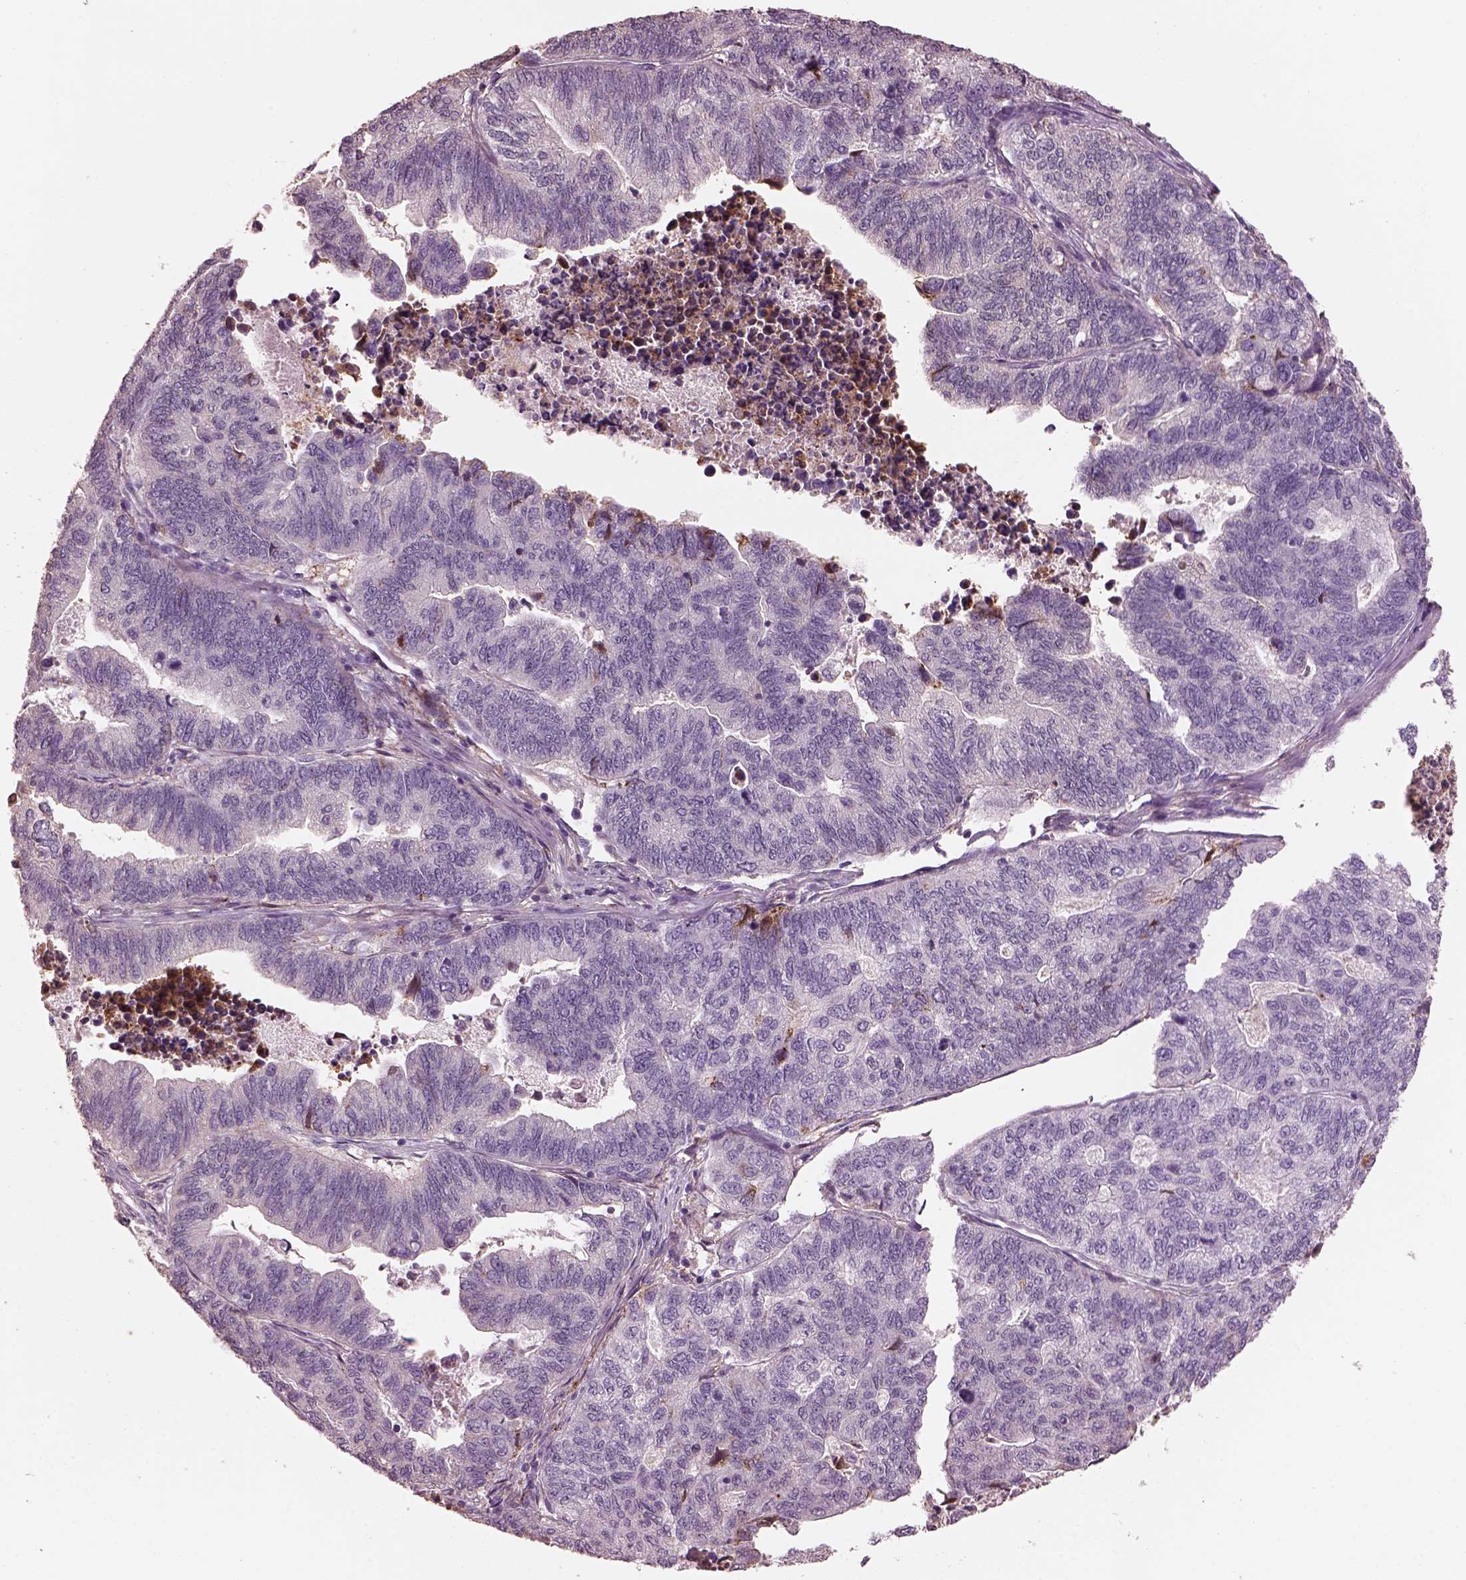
{"staining": {"intensity": "negative", "quantity": "none", "location": "none"}, "tissue": "stomach cancer", "cell_type": "Tumor cells", "image_type": "cancer", "snomed": [{"axis": "morphology", "description": "Adenocarcinoma, NOS"}, {"axis": "topography", "description": "Stomach, upper"}], "caption": "Immunohistochemical staining of stomach adenocarcinoma exhibits no significant positivity in tumor cells.", "gene": "SRI", "patient": {"sex": "female", "age": 67}}